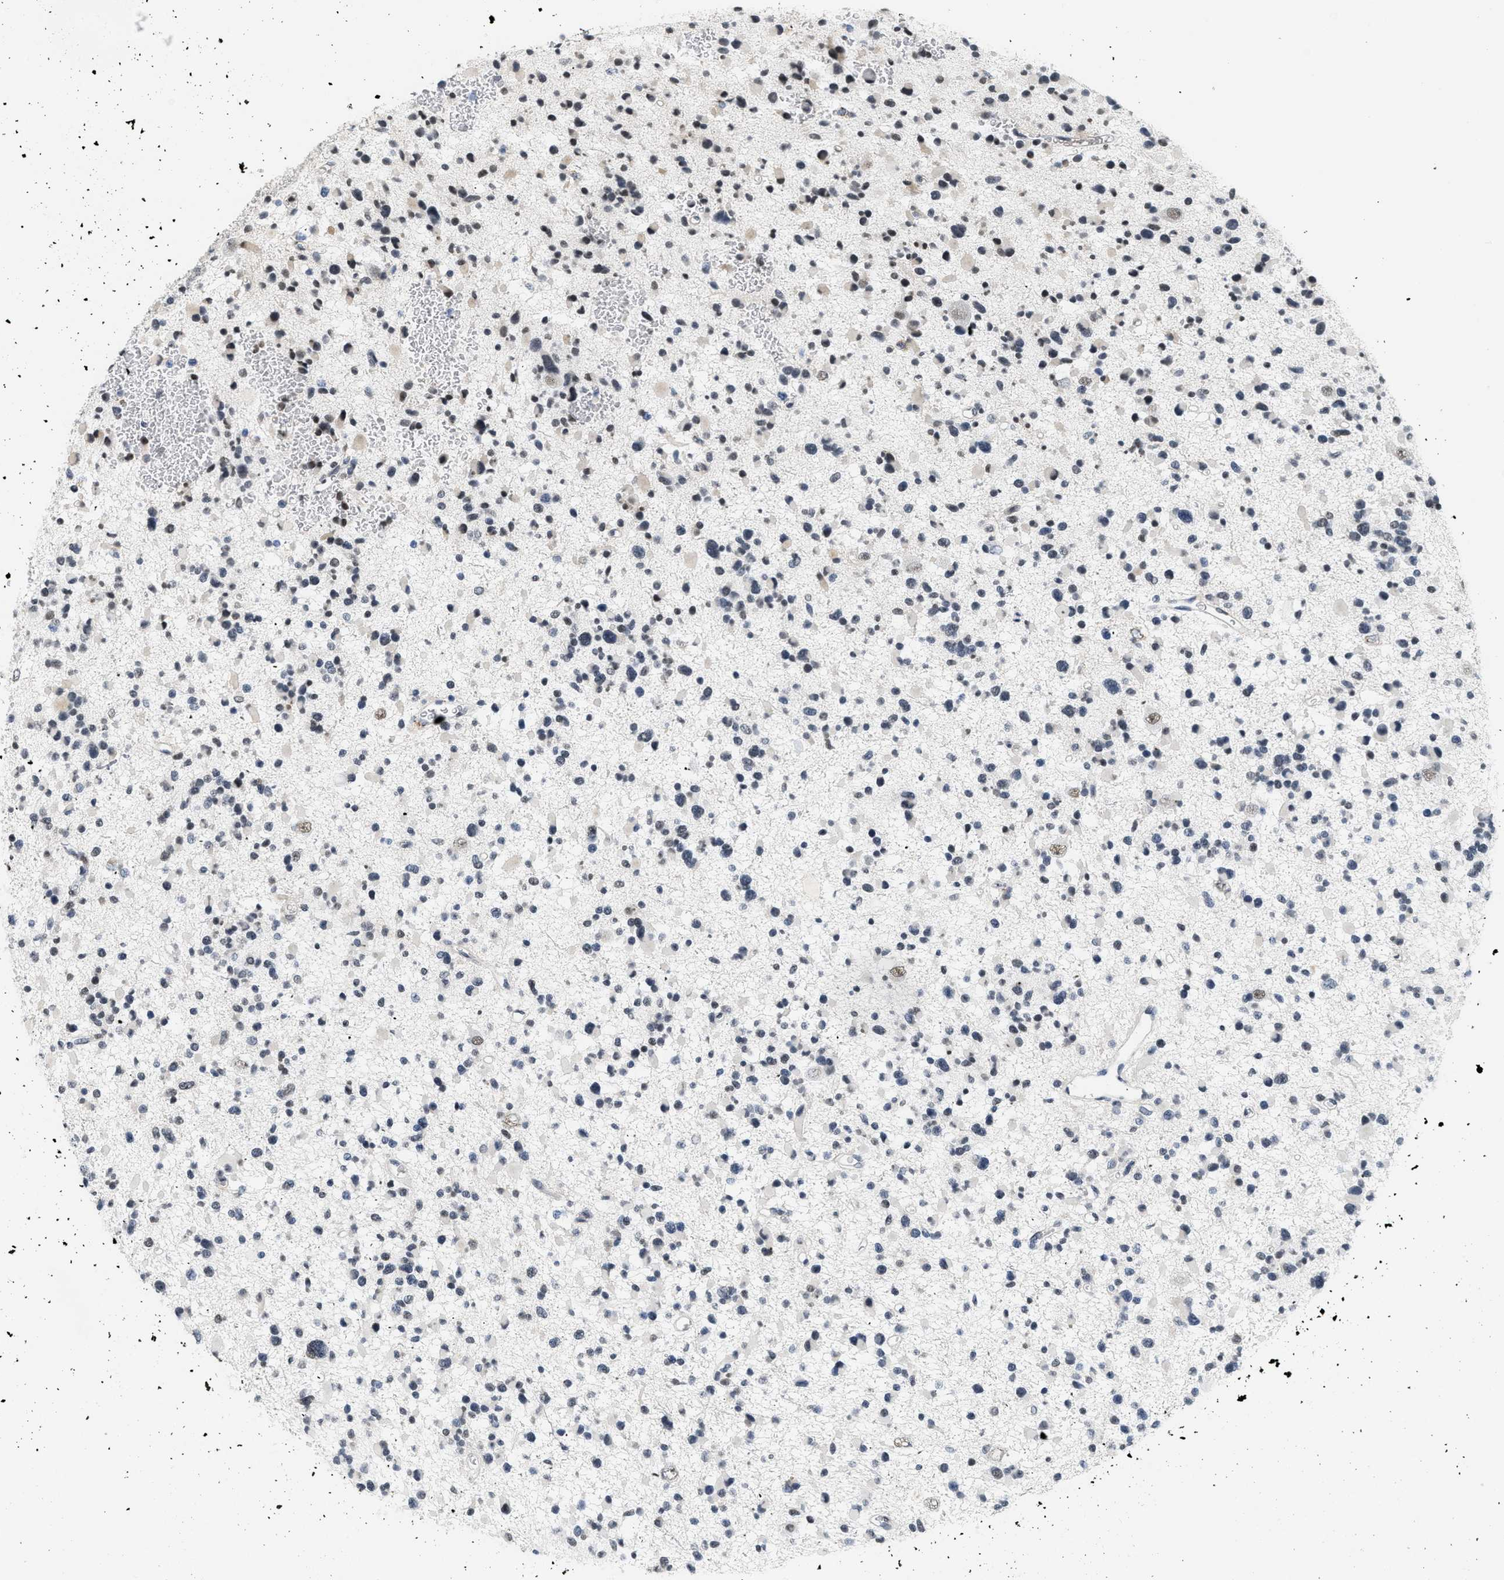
{"staining": {"intensity": "negative", "quantity": "none", "location": "none"}, "tissue": "glioma", "cell_type": "Tumor cells", "image_type": "cancer", "snomed": [{"axis": "morphology", "description": "Glioma, malignant, Low grade"}, {"axis": "topography", "description": "Brain"}], "caption": "Immunohistochemical staining of malignant glioma (low-grade) shows no significant staining in tumor cells.", "gene": "RAF1", "patient": {"sex": "female", "age": 22}}